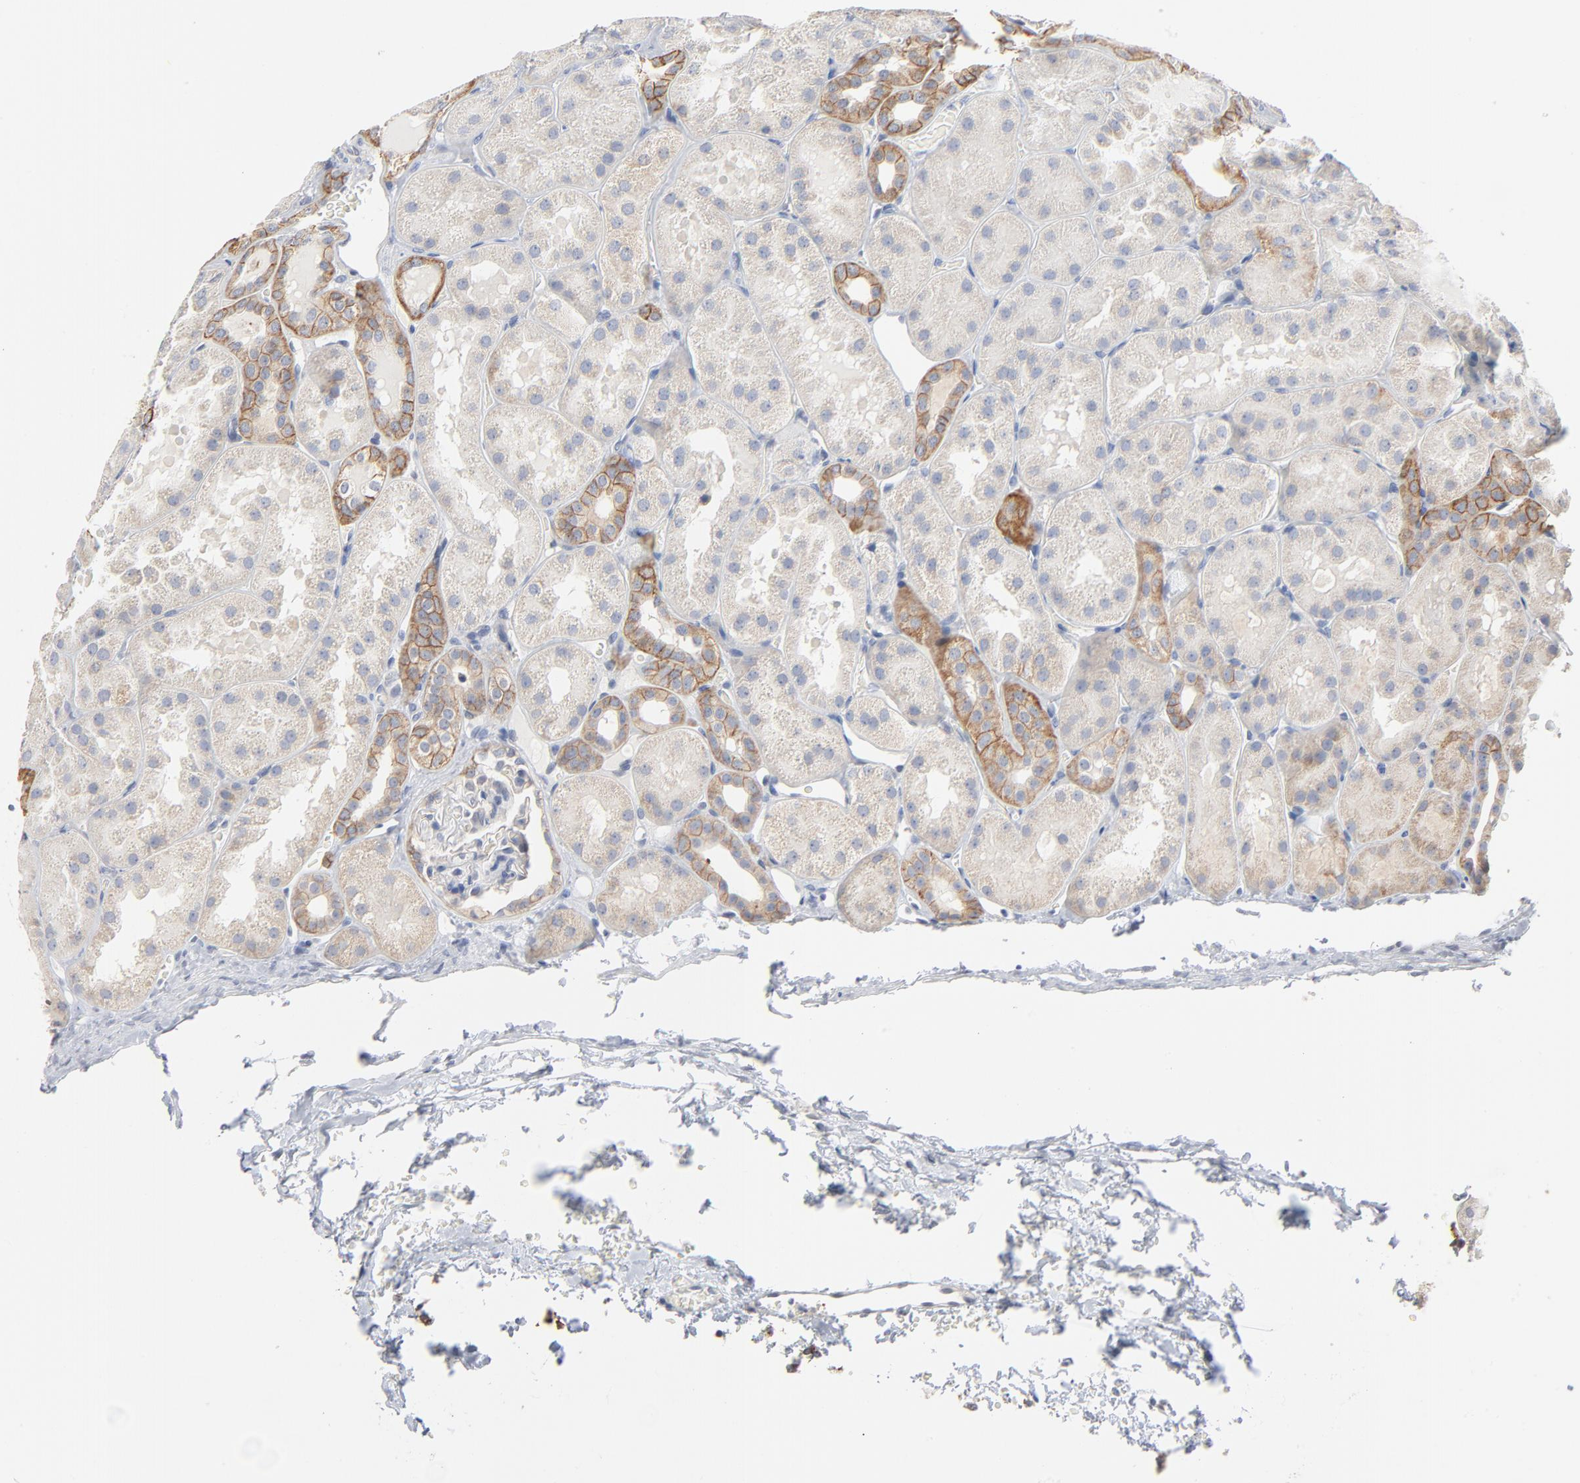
{"staining": {"intensity": "weak", "quantity": "<25%", "location": "cytoplasmic/membranous"}, "tissue": "kidney", "cell_type": "Cells in glomeruli", "image_type": "normal", "snomed": [{"axis": "morphology", "description": "Normal tissue, NOS"}, {"axis": "topography", "description": "Kidney"}], "caption": "A histopathology image of kidney stained for a protein shows no brown staining in cells in glomeruli. (Stains: DAB immunohistochemistry with hematoxylin counter stain, Microscopy: brightfield microscopy at high magnification).", "gene": "EPCAM", "patient": {"sex": "male", "age": 28}}